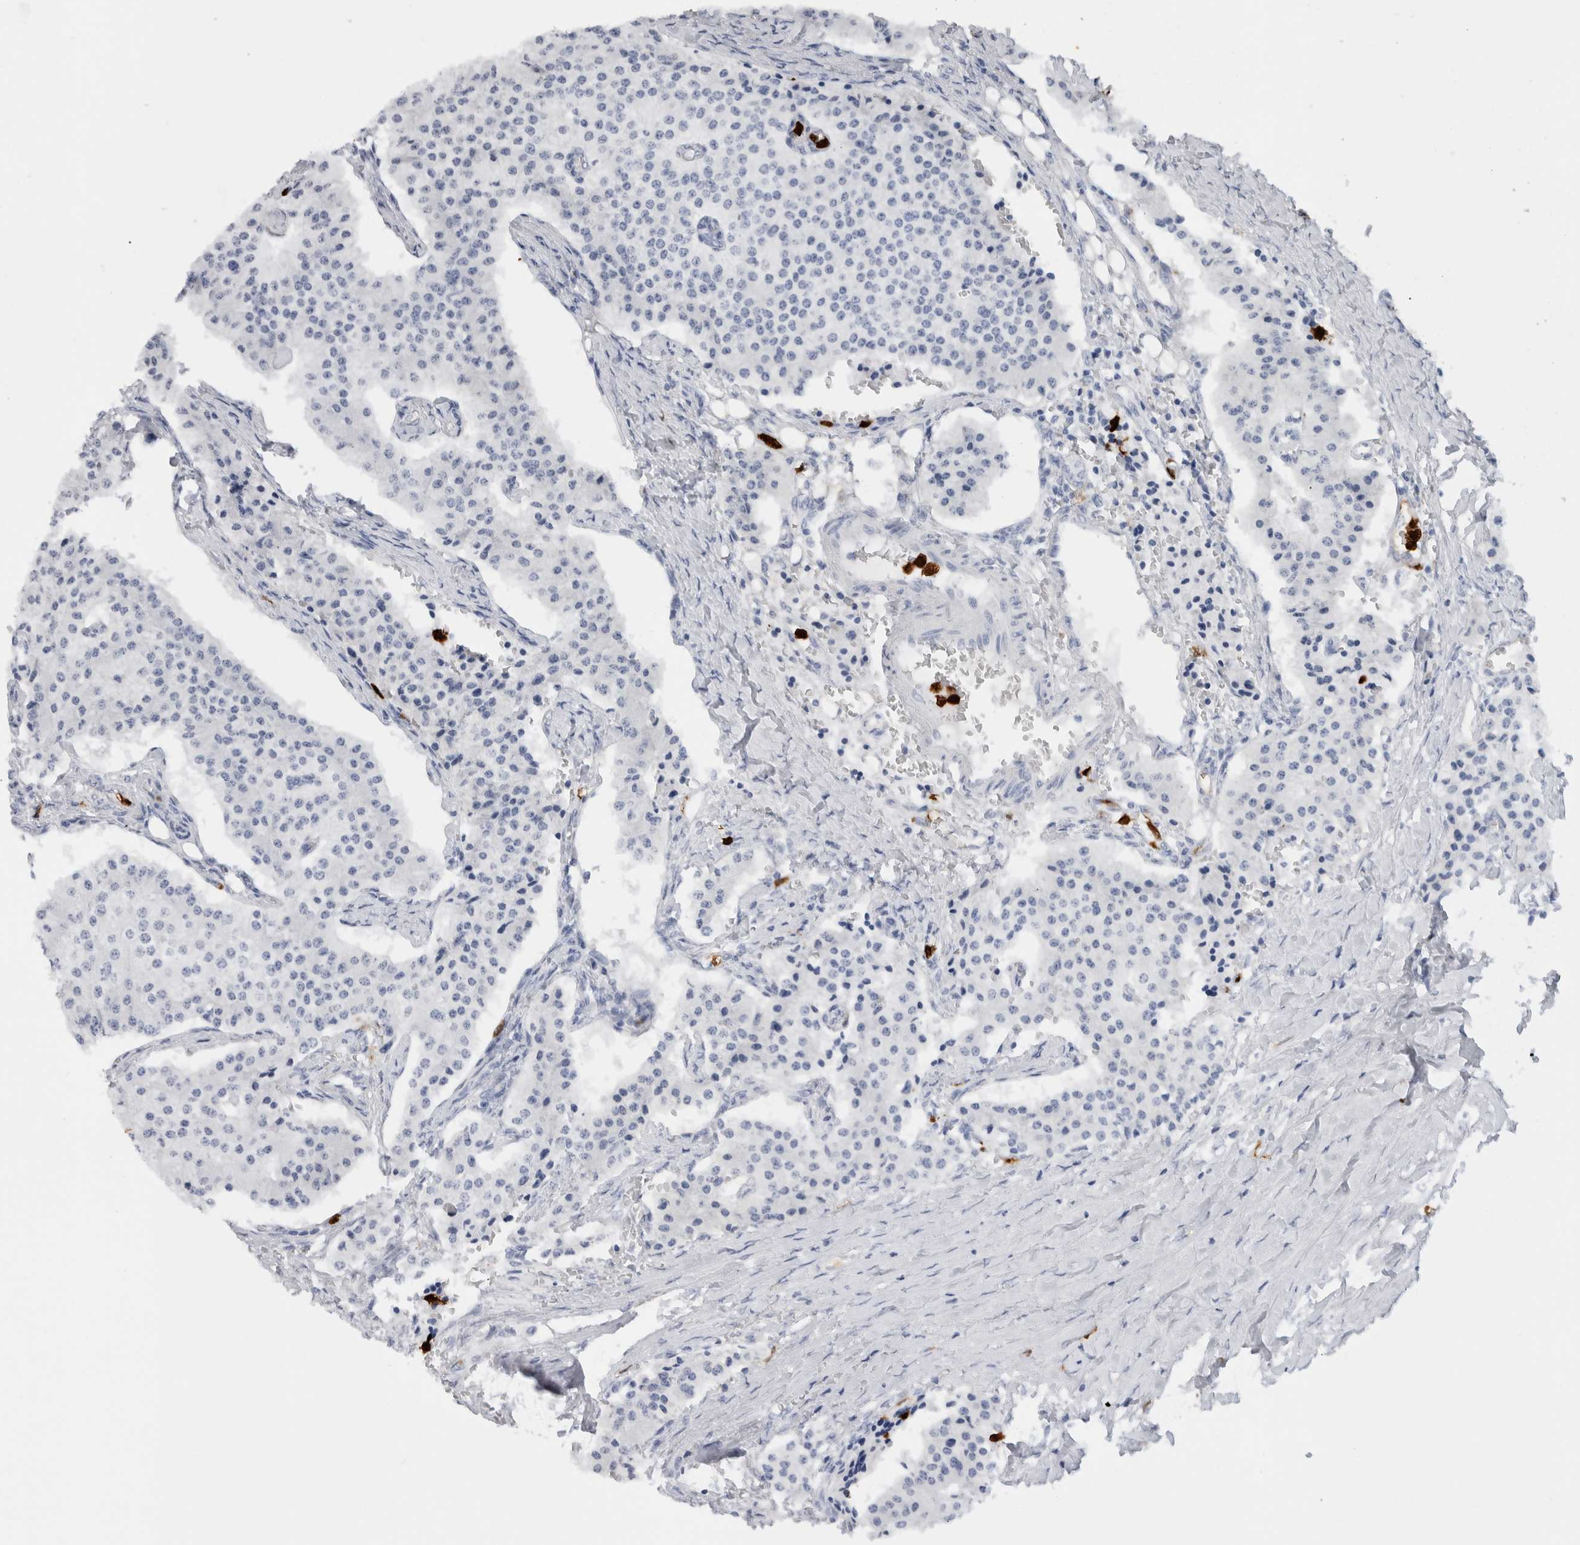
{"staining": {"intensity": "negative", "quantity": "none", "location": "none"}, "tissue": "carcinoid", "cell_type": "Tumor cells", "image_type": "cancer", "snomed": [{"axis": "morphology", "description": "Carcinoid, malignant, NOS"}, {"axis": "topography", "description": "Colon"}], "caption": "High power microscopy photomicrograph of an immunohistochemistry micrograph of malignant carcinoid, revealing no significant expression in tumor cells.", "gene": "S100A8", "patient": {"sex": "female", "age": 52}}